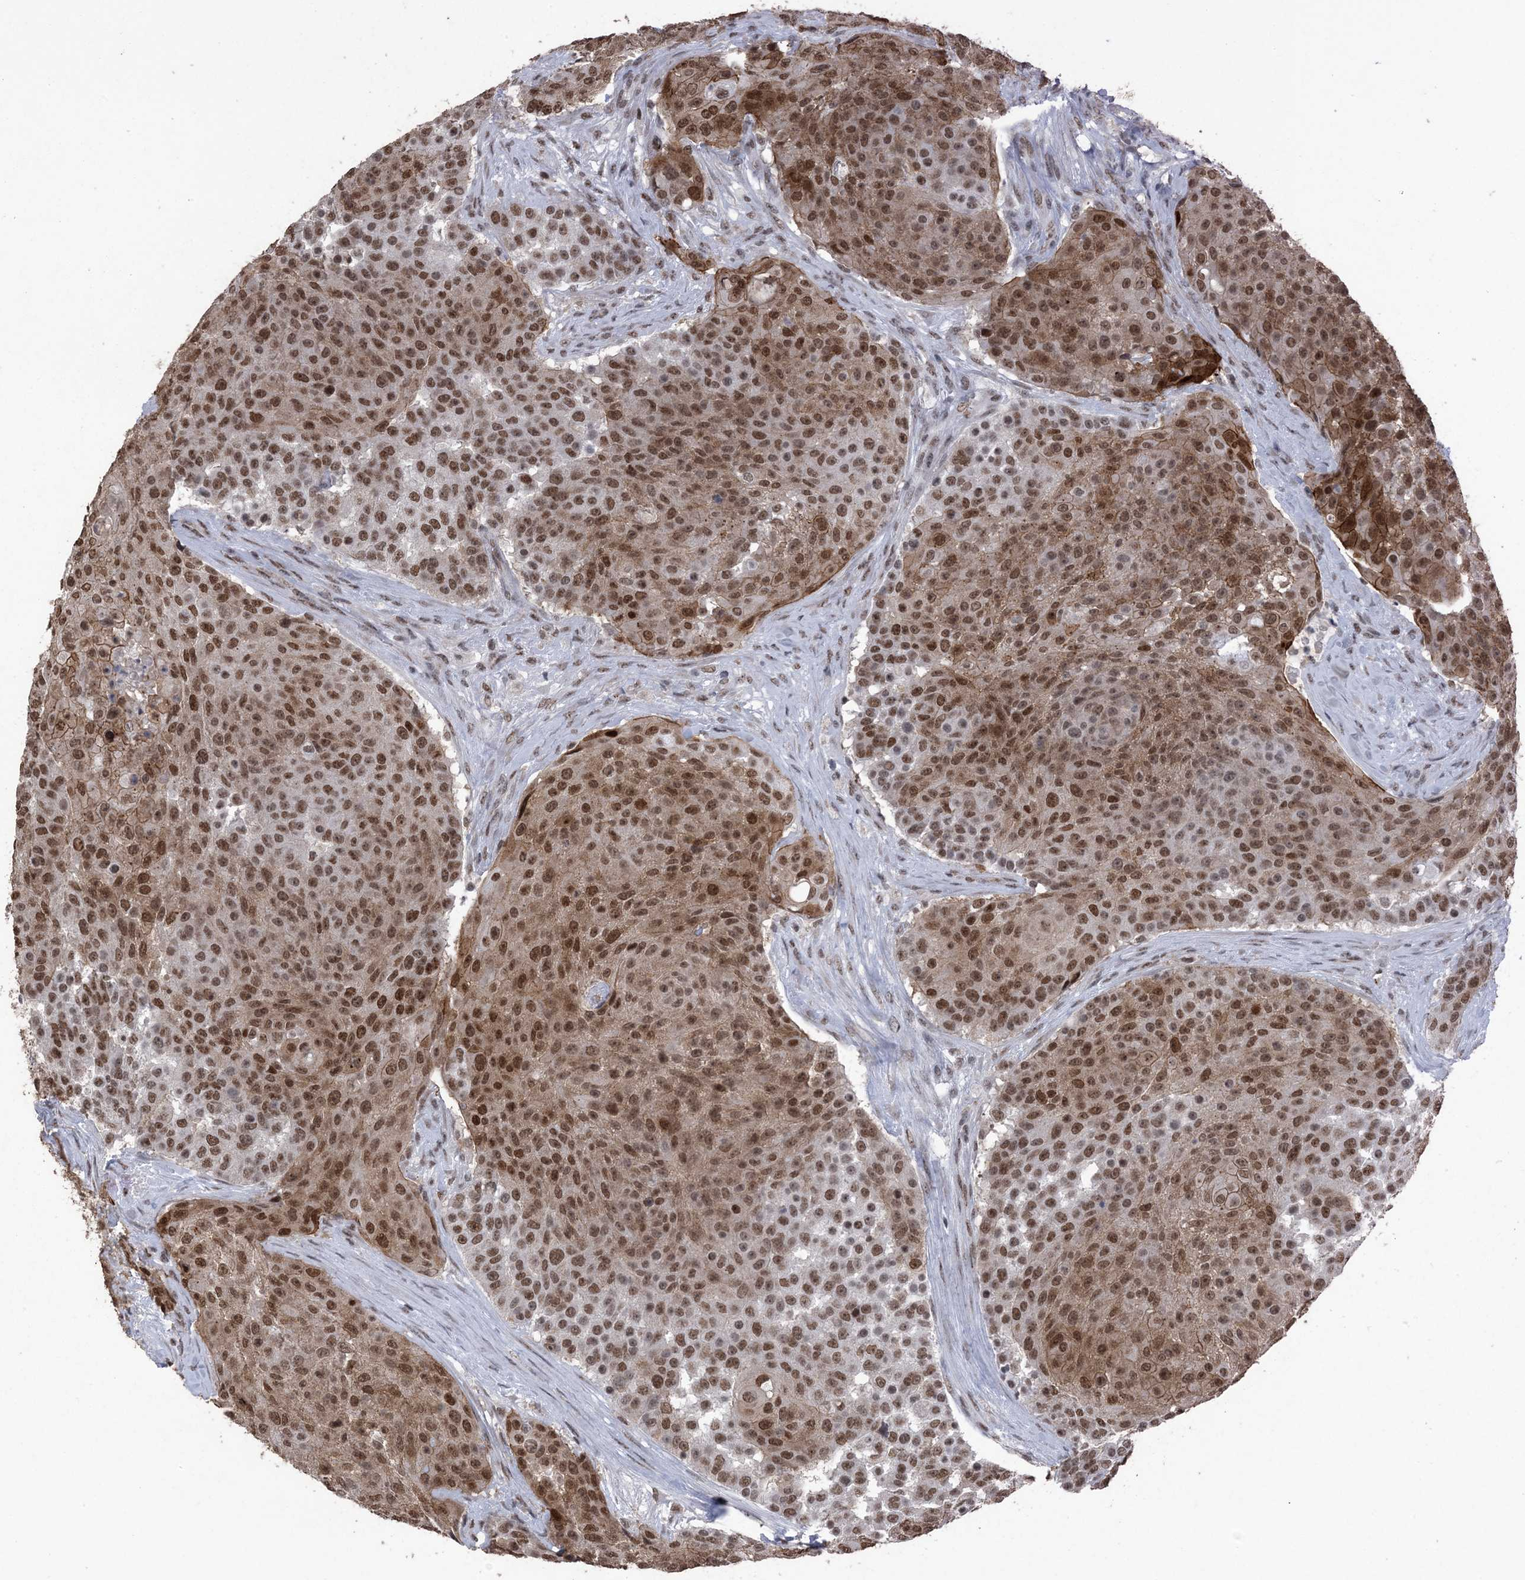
{"staining": {"intensity": "moderate", "quantity": ">75%", "location": "cytoplasmic/membranous,nuclear"}, "tissue": "urothelial cancer", "cell_type": "Tumor cells", "image_type": "cancer", "snomed": [{"axis": "morphology", "description": "Urothelial carcinoma, High grade"}, {"axis": "topography", "description": "Urinary bladder"}], "caption": "Urothelial cancer stained with a brown dye shows moderate cytoplasmic/membranous and nuclear positive expression in approximately >75% of tumor cells.", "gene": "MBD2", "patient": {"sex": "female", "age": 63}}